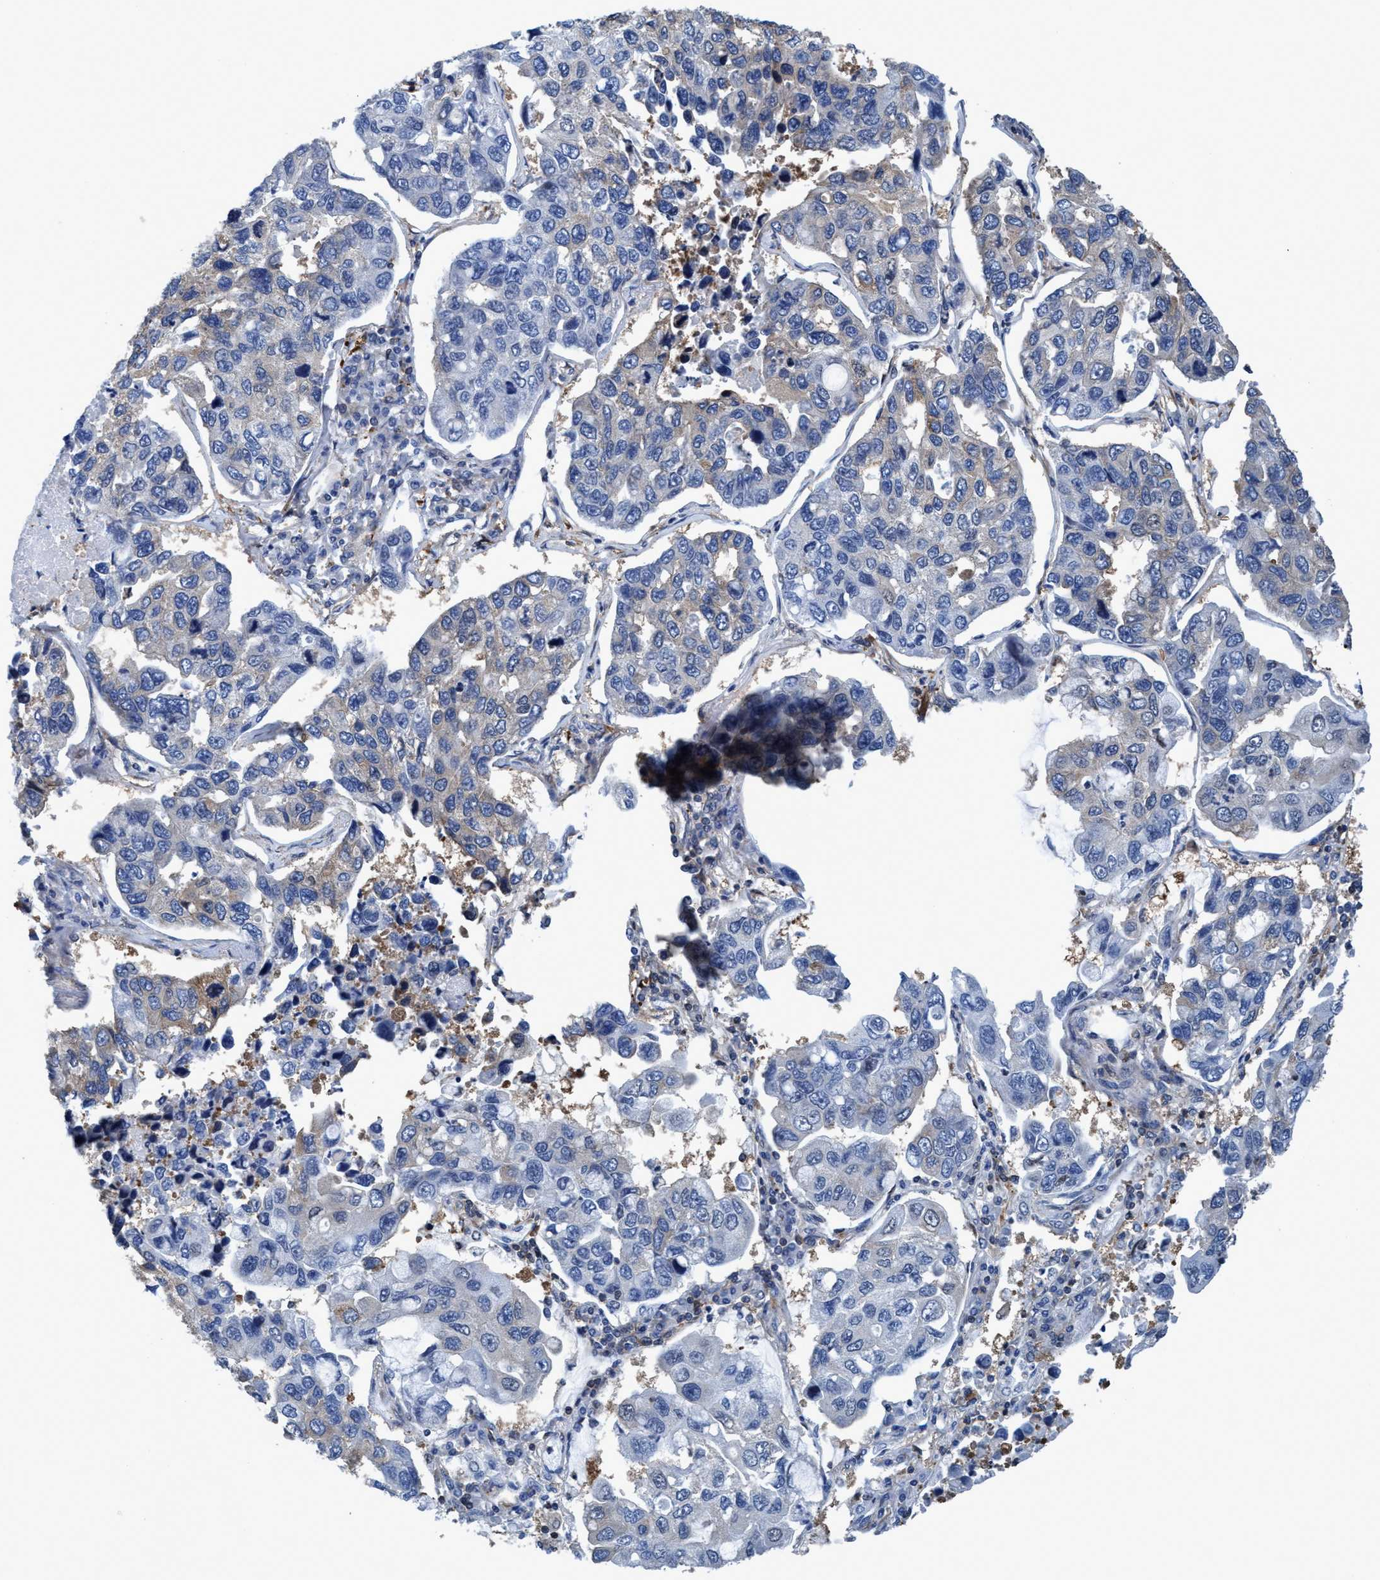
{"staining": {"intensity": "negative", "quantity": "none", "location": "none"}, "tissue": "lung cancer", "cell_type": "Tumor cells", "image_type": "cancer", "snomed": [{"axis": "morphology", "description": "Adenocarcinoma, NOS"}, {"axis": "topography", "description": "Lung"}], "caption": "Tumor cells show no significant protein expression in adenocarcinoma (lung).", "gene": "NMT1", "patient": {"sex": "male", "age": 64}}